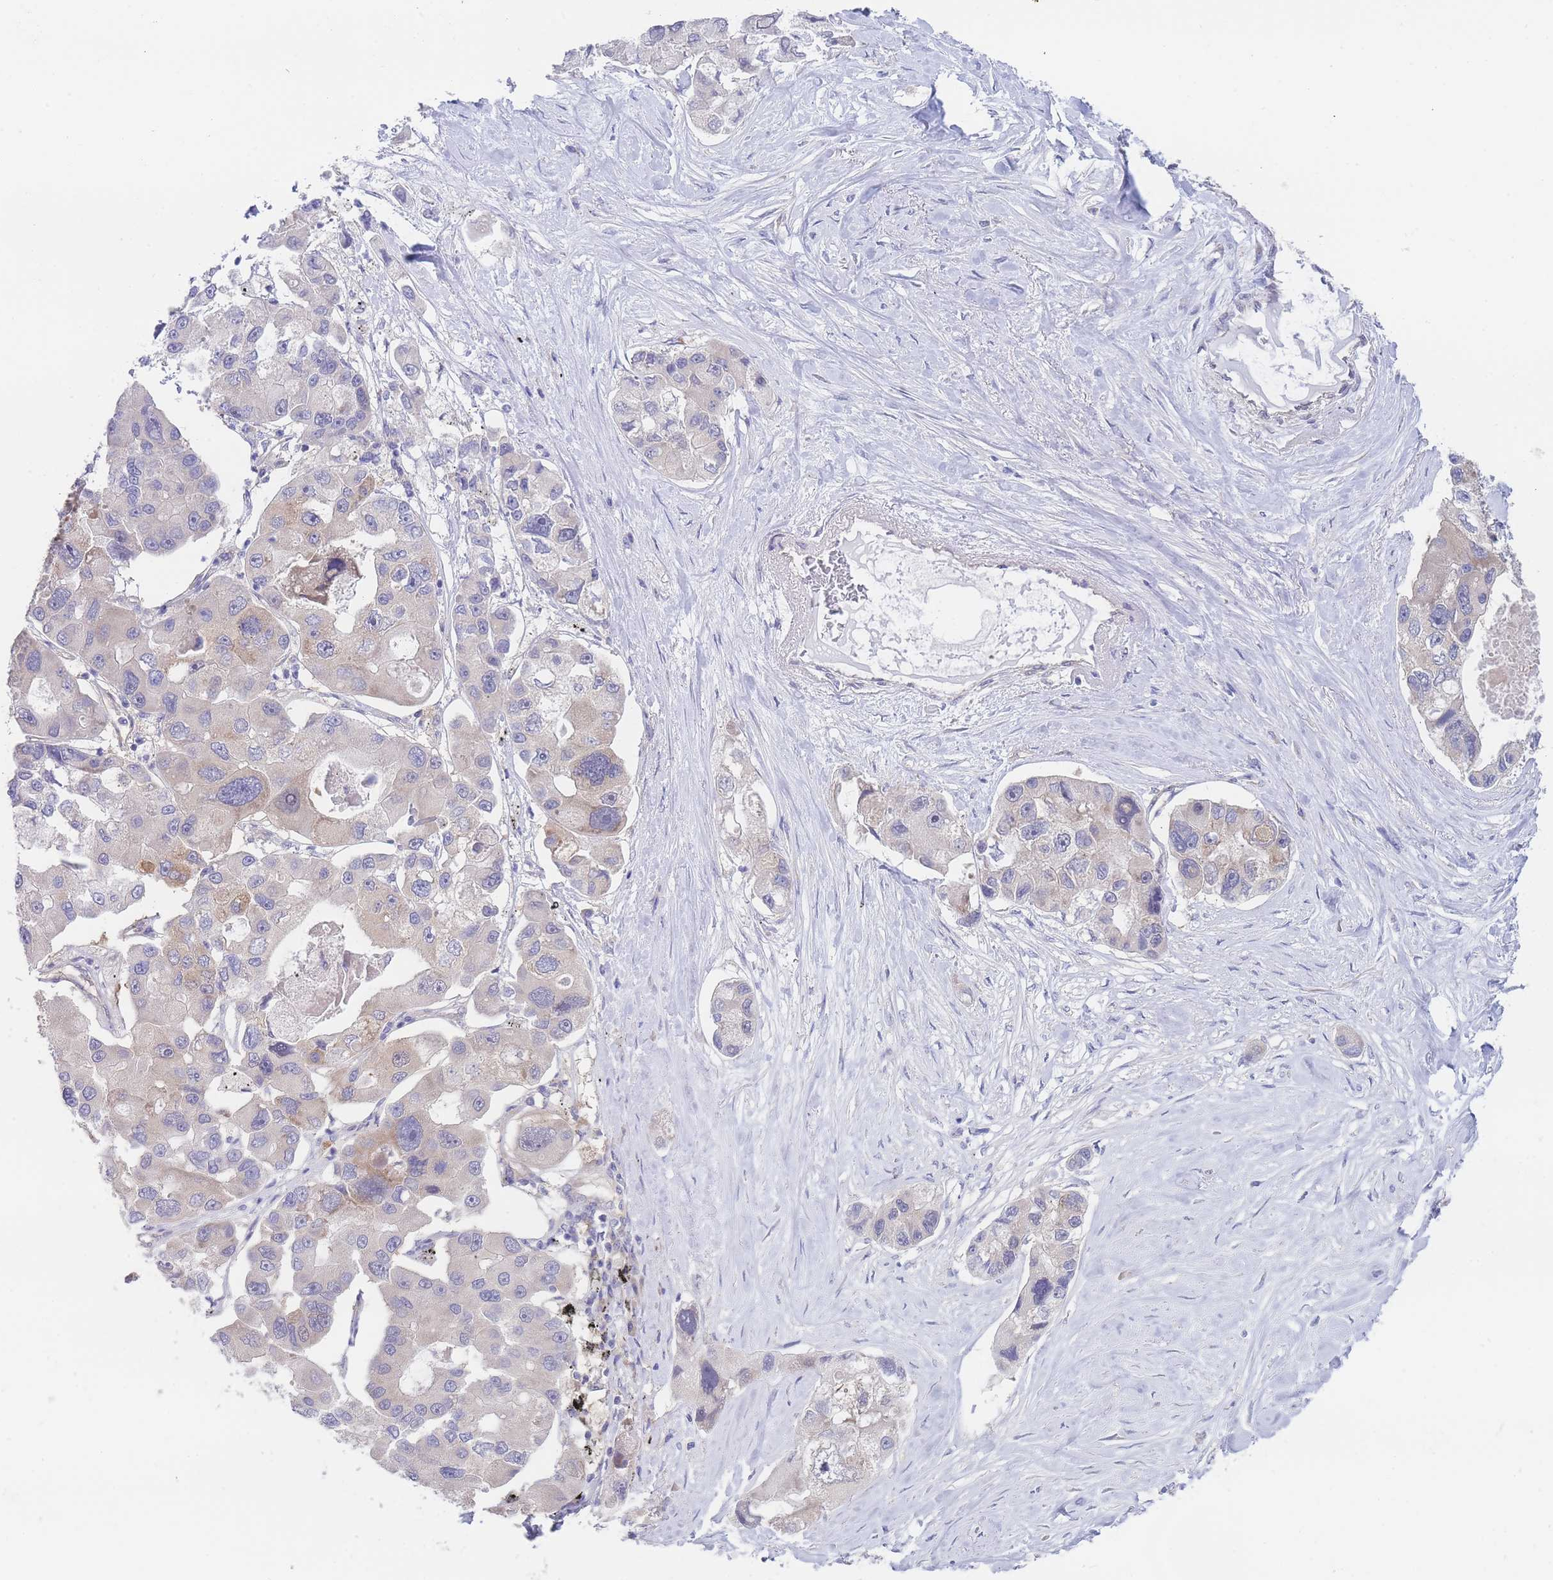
{"staining": {"intensity": "weak", "quantity": "<25%", "location": "cytoplasmic/membranous"}, "tissue": "lung cancer", "cell_type": "Tumor cells", "image_type": "cancer", "snomed": [{"axis": "morphology", "description": "Adenocarcinoma, NOS"}, {"axis": "topography", "description": "Lung"}], "caption": "Image shows no protein positivity in tumor cells of lung adenocarcinoma tissue.", "gene": "ZNF281", "patient": {"sex": "female", "age": 54}}